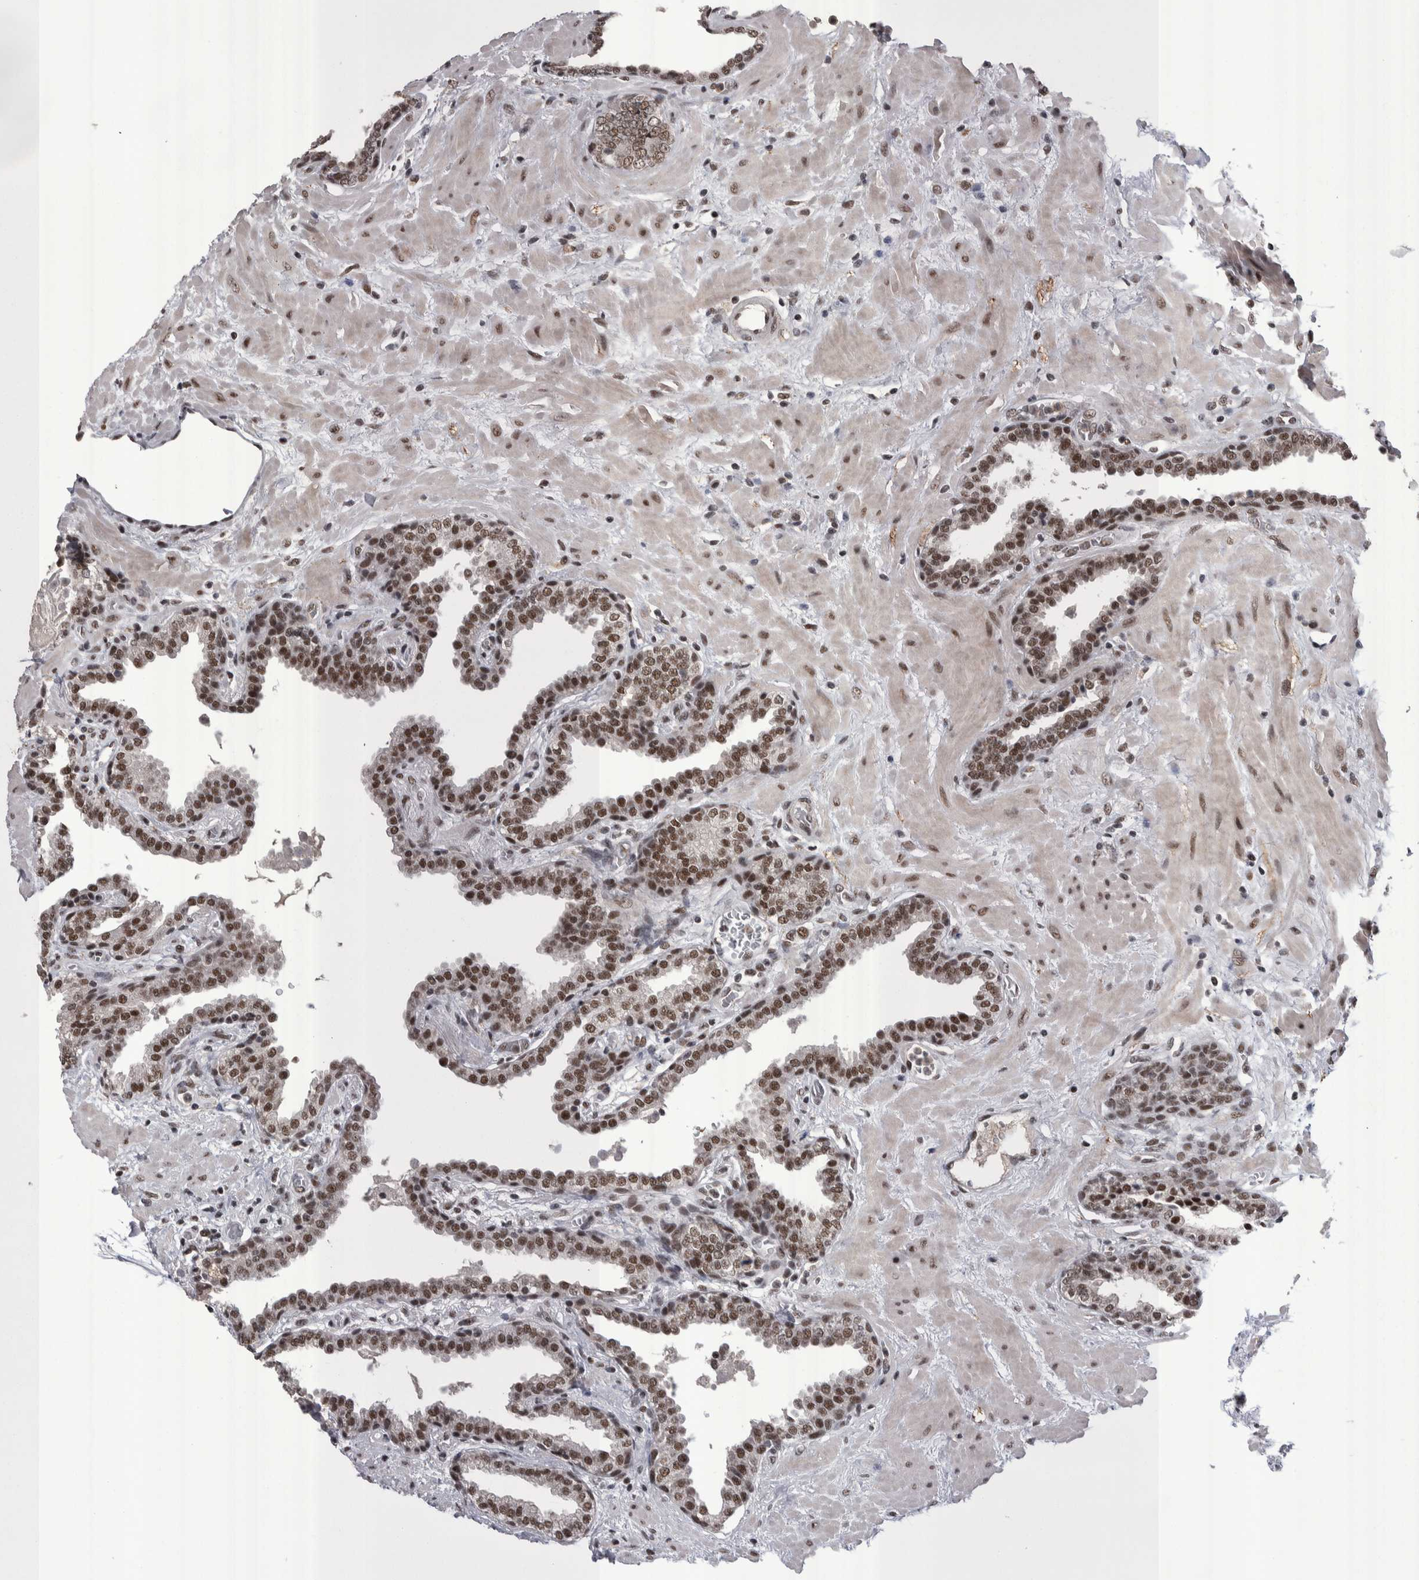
{"staining": {"intensity": "moderate", "quantity": ">75%", "location": "nuclear"}, "tissue": "prostate", "cell_type": "Glandular cells", "image_type": "normal", "snomed": [{"axis": "morphology", "description": "Normal tissue, NOS"}, {"axis": "topography", "description": "Prostate"}], "caption": "An image showing moderate nuclear expression in approximately >75% of glandular cells in benign prostate, as visualized by brown immunohistochemical staining.", "gene": "DMTF1", "patient": {"sex": "male", "age": 51}}